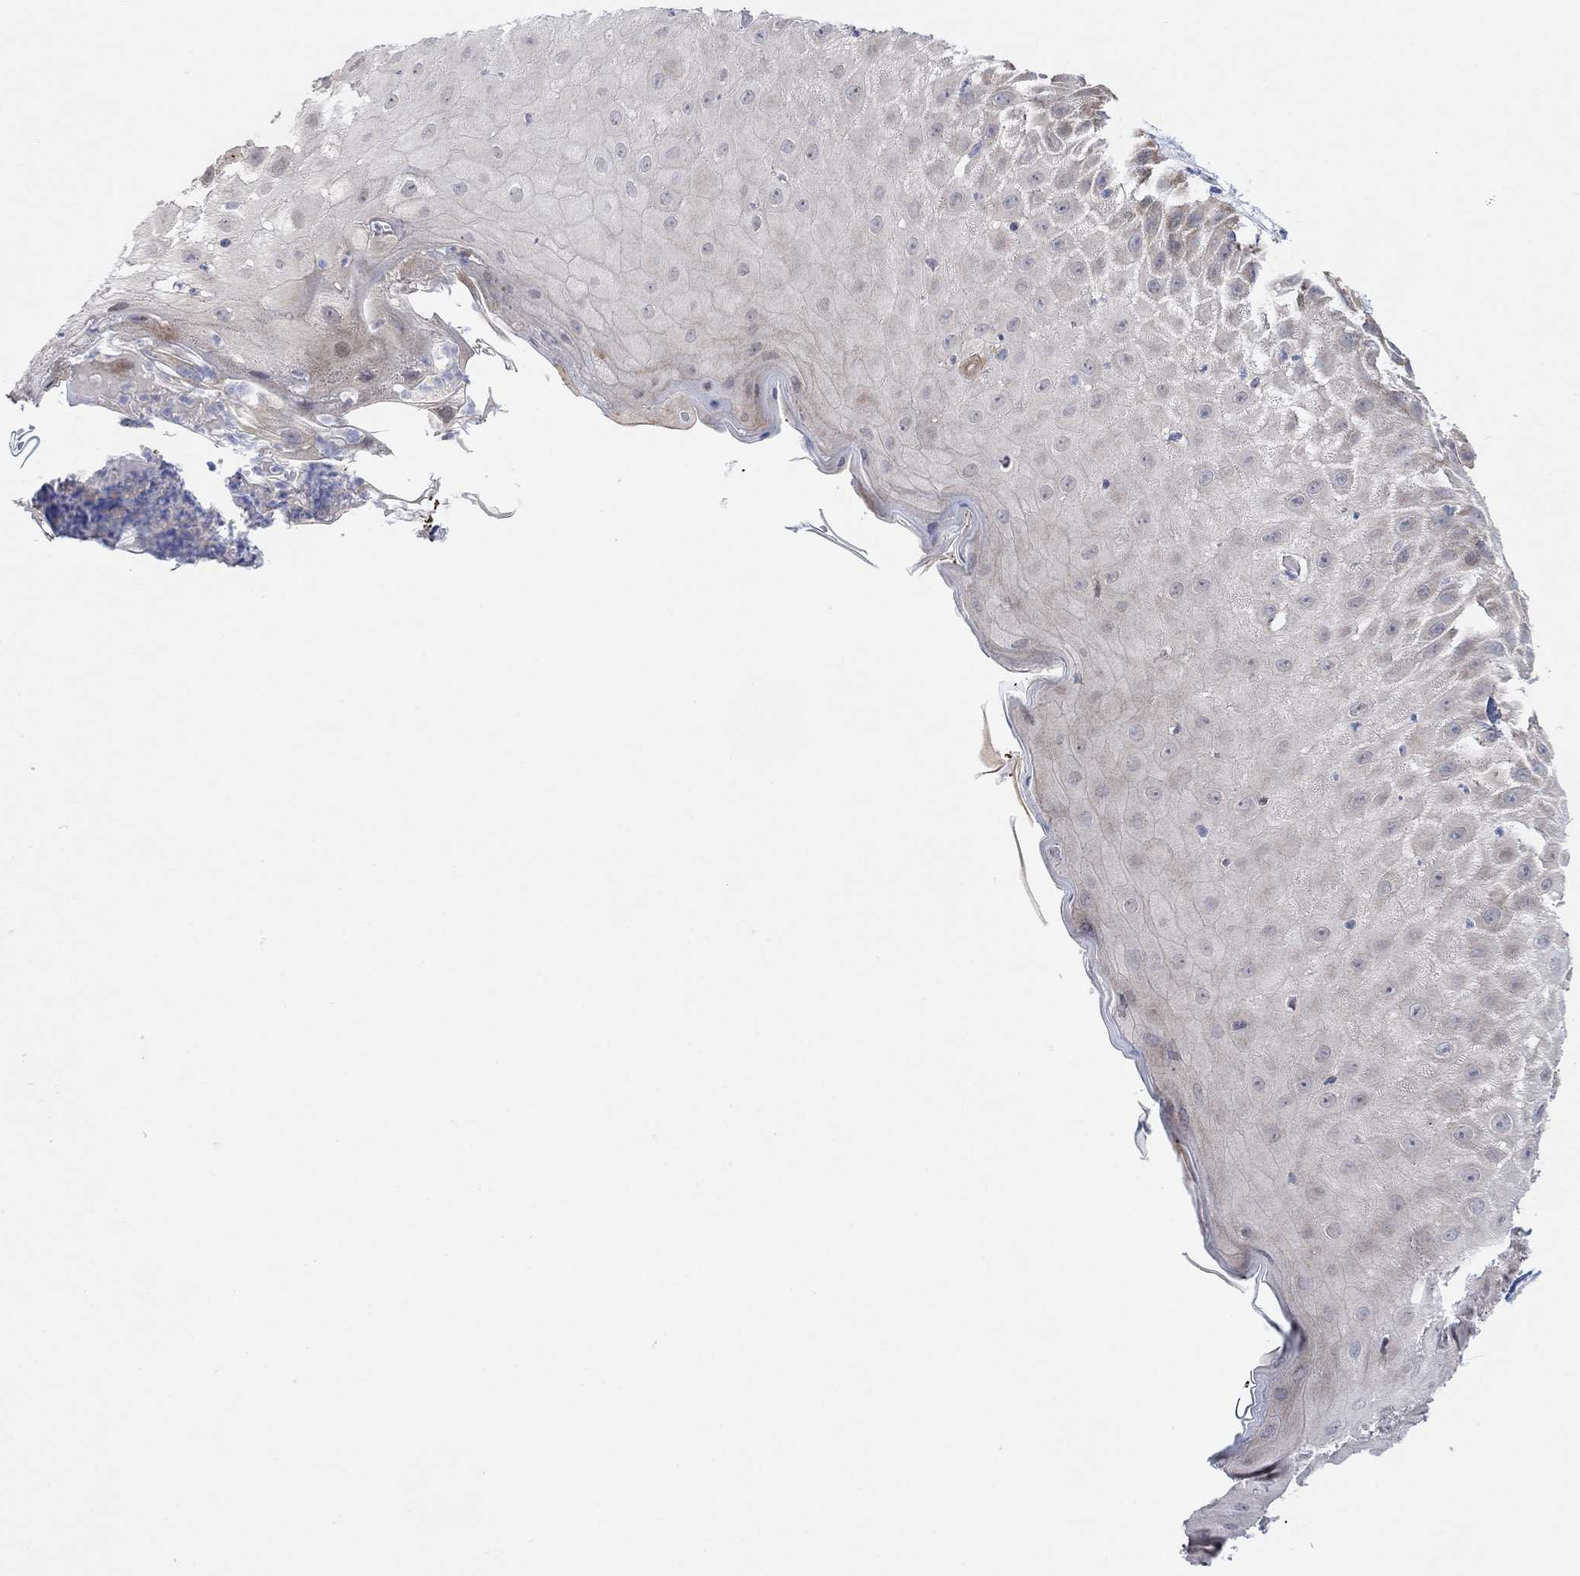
{"staining": {"intensity": "moderate", "quantity": "<25%", "location": "cytoplasmic/membranous"}, "tissue": "skin cancer", "cell_type": "Tumor cells", "image_type": "cancer", "snomed": [{"axis": "morphology", "description": "Normal tissue, NOS"}, {"axis": "morphology", "description": "Squamous cell carcinoma, NOS"}, {"axis": "topography", "description": "Skin"}], "caption": "Immunohistochemical staining of skin cancer shows low levels of moderate cytoplasmic/membranous protein positivity in approximately <25% of tumor cells.", "gene": "CNTF", "patient": {"sex": "male", "age": 79}}